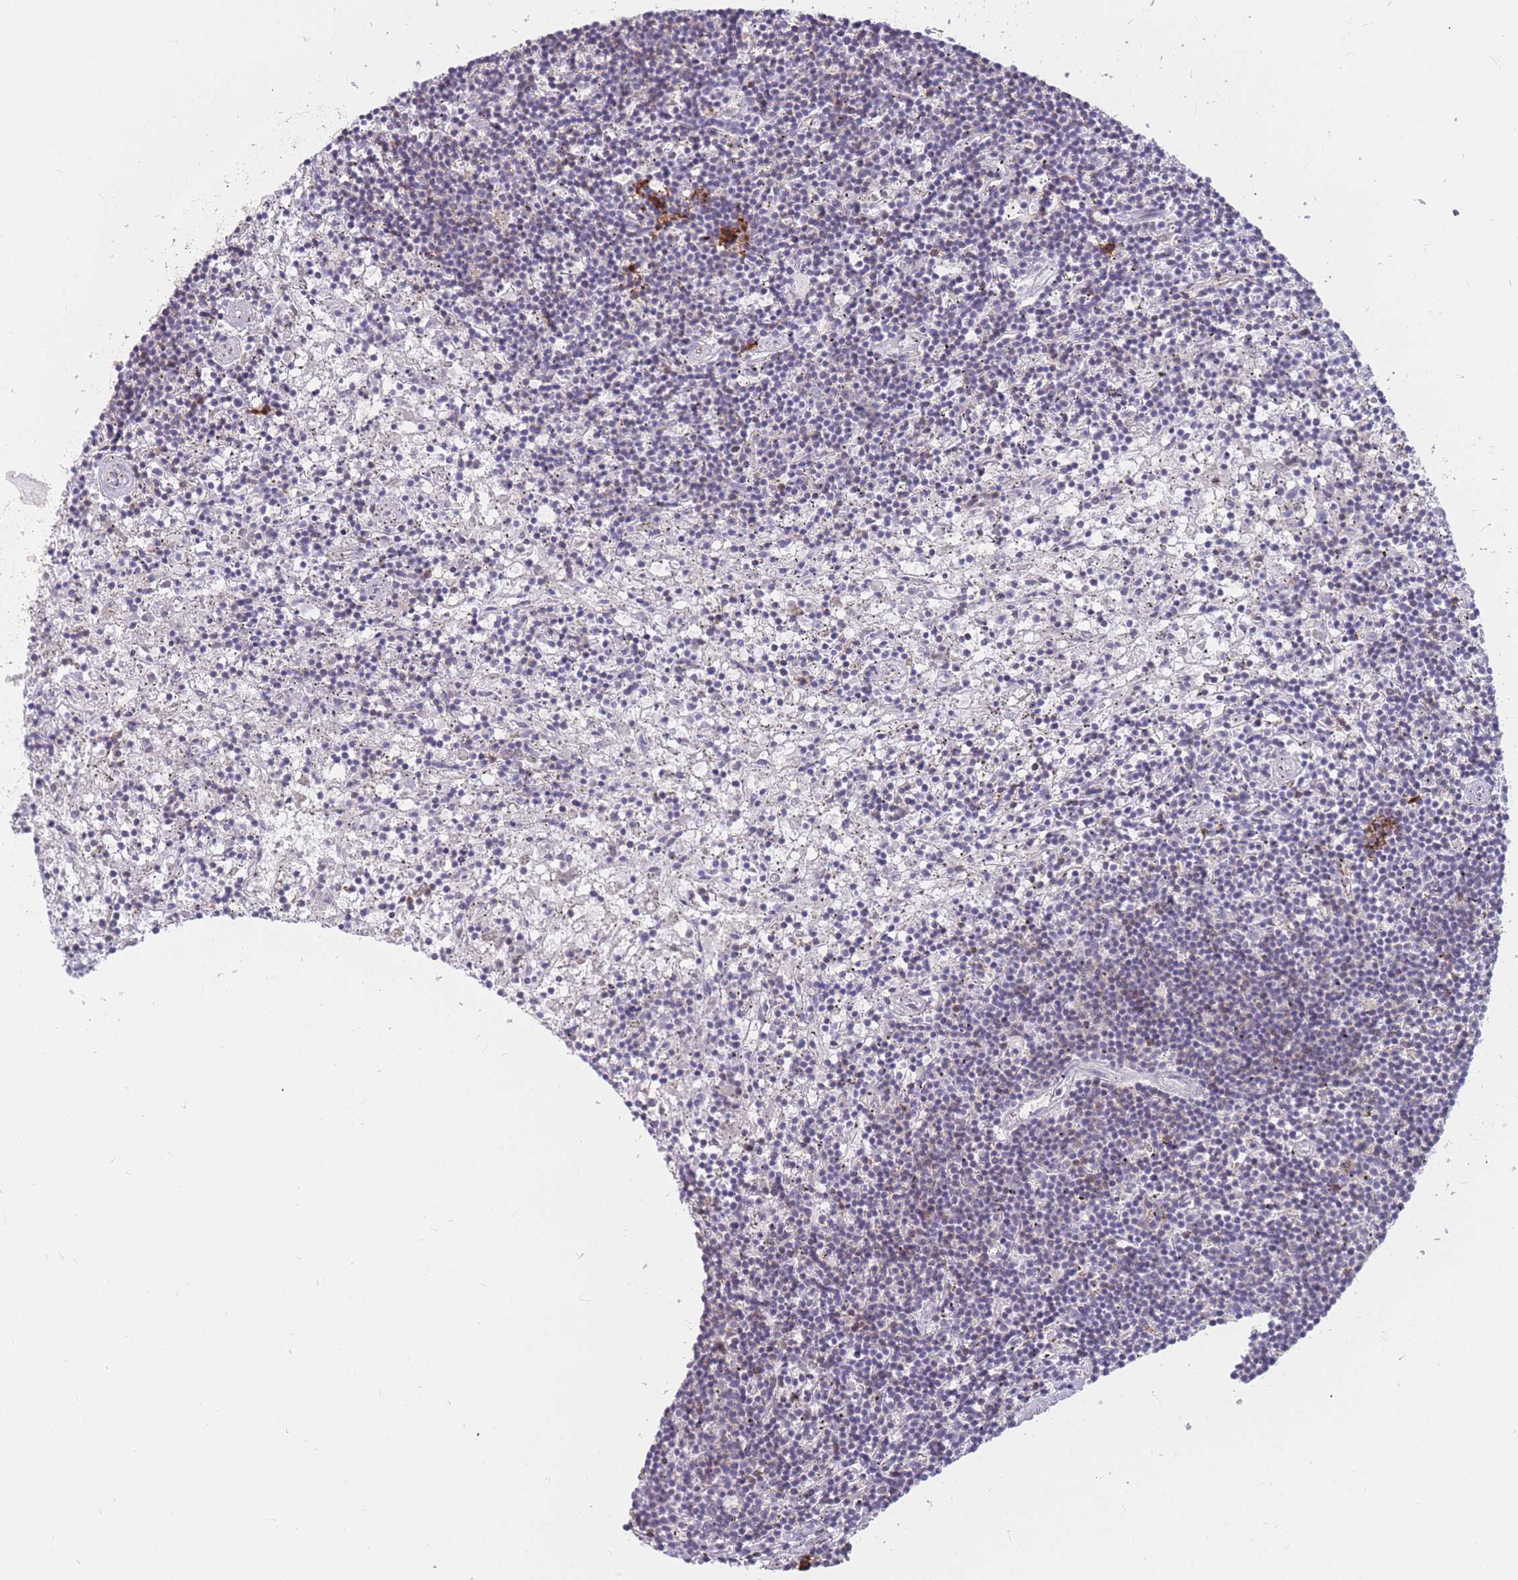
{"staining": {"intensity": "negative", "quantity": "none", "location": "none"}, "tissue": "lymphoma", "cell_type": "Tumor cells", "image_type": "cancer", "snomed": [{"axis": "morphology", "description": "Malignant lymphoma, non-Hodgkin's type, Low grade"}, {"axis": "topography", "description": "Spleen"}], "caption": "Tumor cells show no significant expression in lymphoma. (DAB IHC visualized using brightfield microscopy, high magnification).", "gene": "GNA11", "patient": {"sex": "male", "age": 76}}